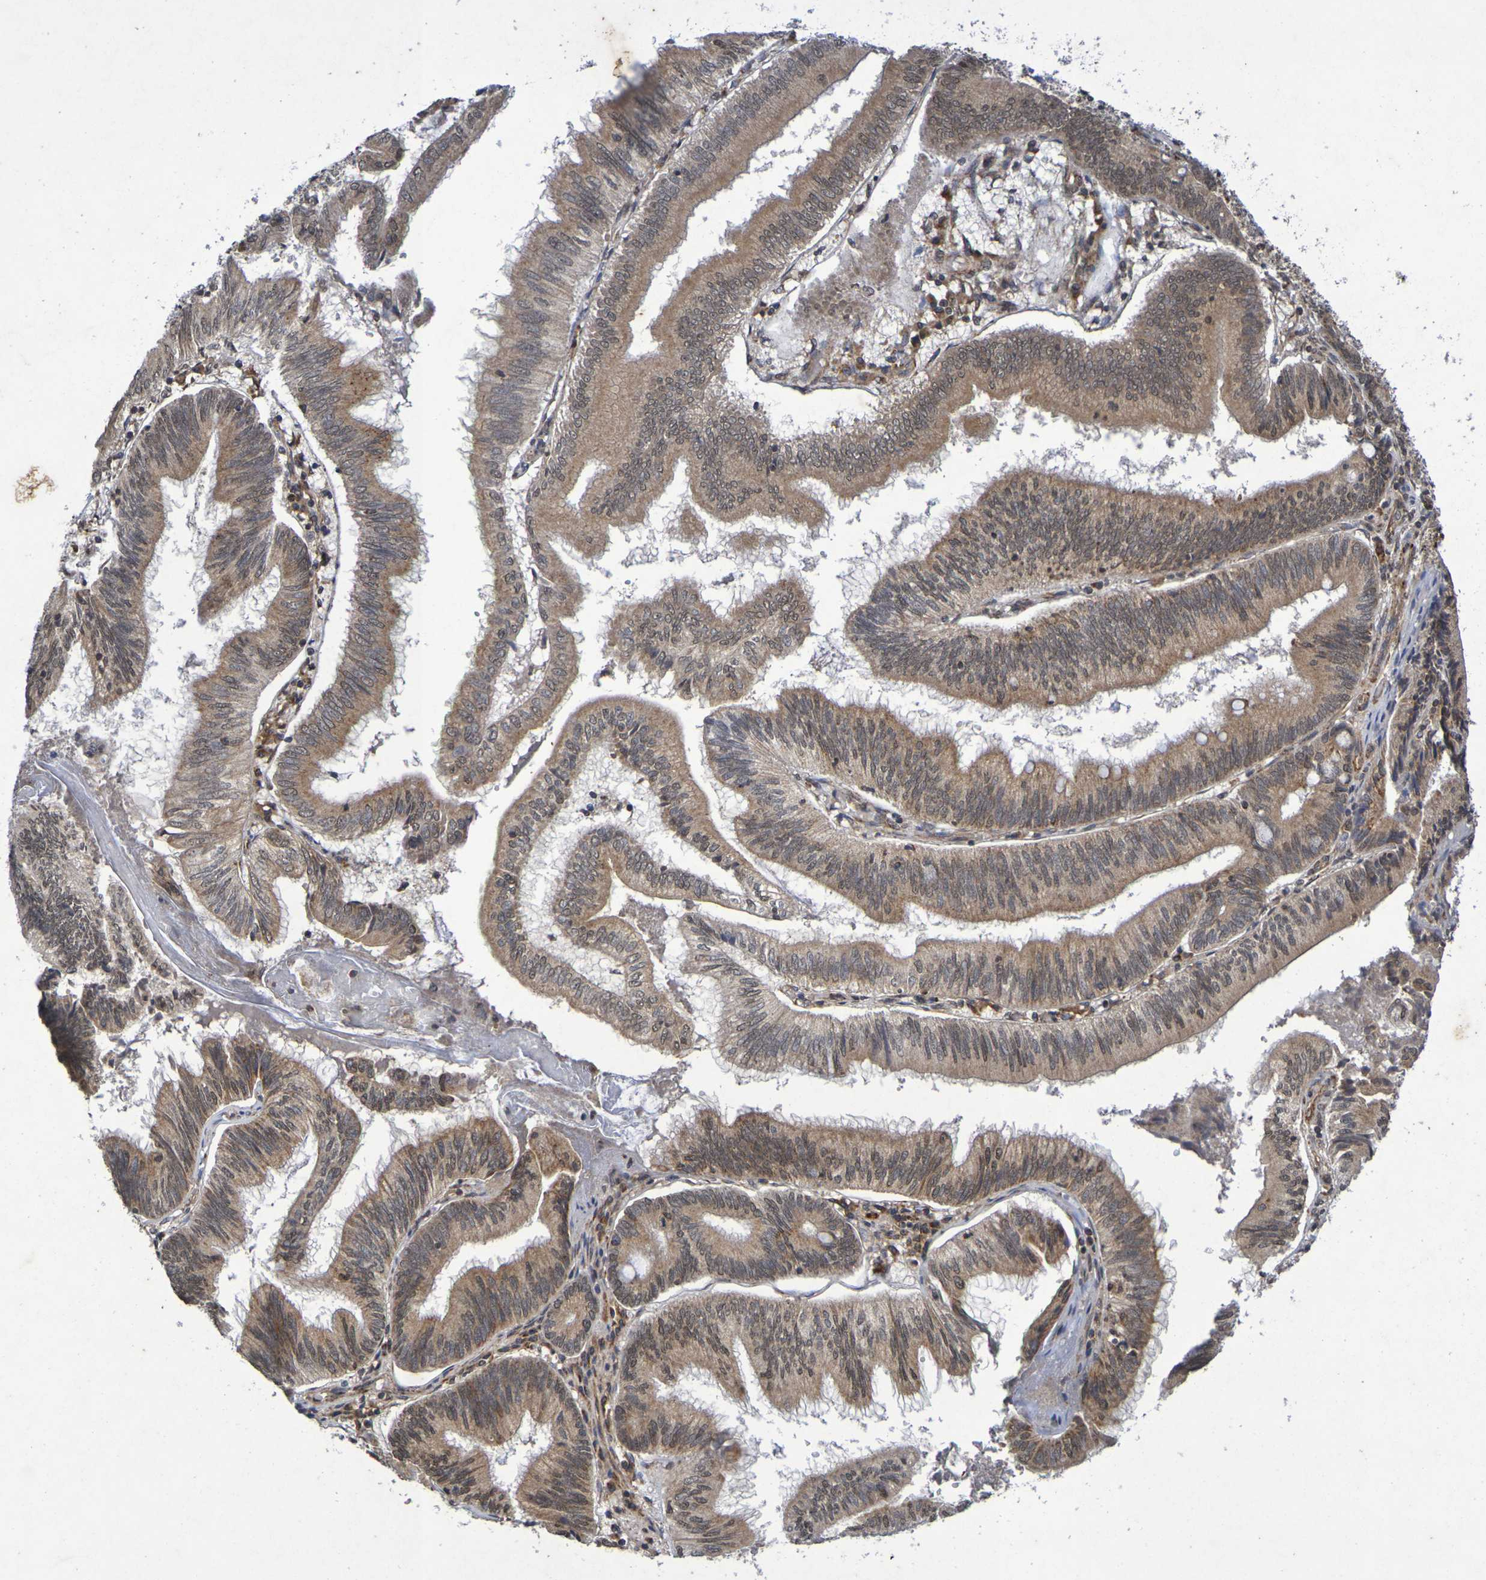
{"staining": {"intensity": "moderate", "quantity": ">75%", "location": "cytoplasmic/membranous,nuclear"}, "tissue": "pancreatic cancer", "cell_type": "Tumor cells", "image_type": "cancer", "snomed": [{"axis": "morphology", "description": "Adenocarcinoma, NOS"}, {"axis": "topography", "description": "Pancreas"}], "caption": "Protein staining by immunohistochemistry (IHC) shows moderate cytoplasmic/membranous and nuclear expression in approximately >75% of tumor cells in pancreatic cancer.", "gene": "GUCY1A2", "patient": {"sex": "male", "age": 82}}